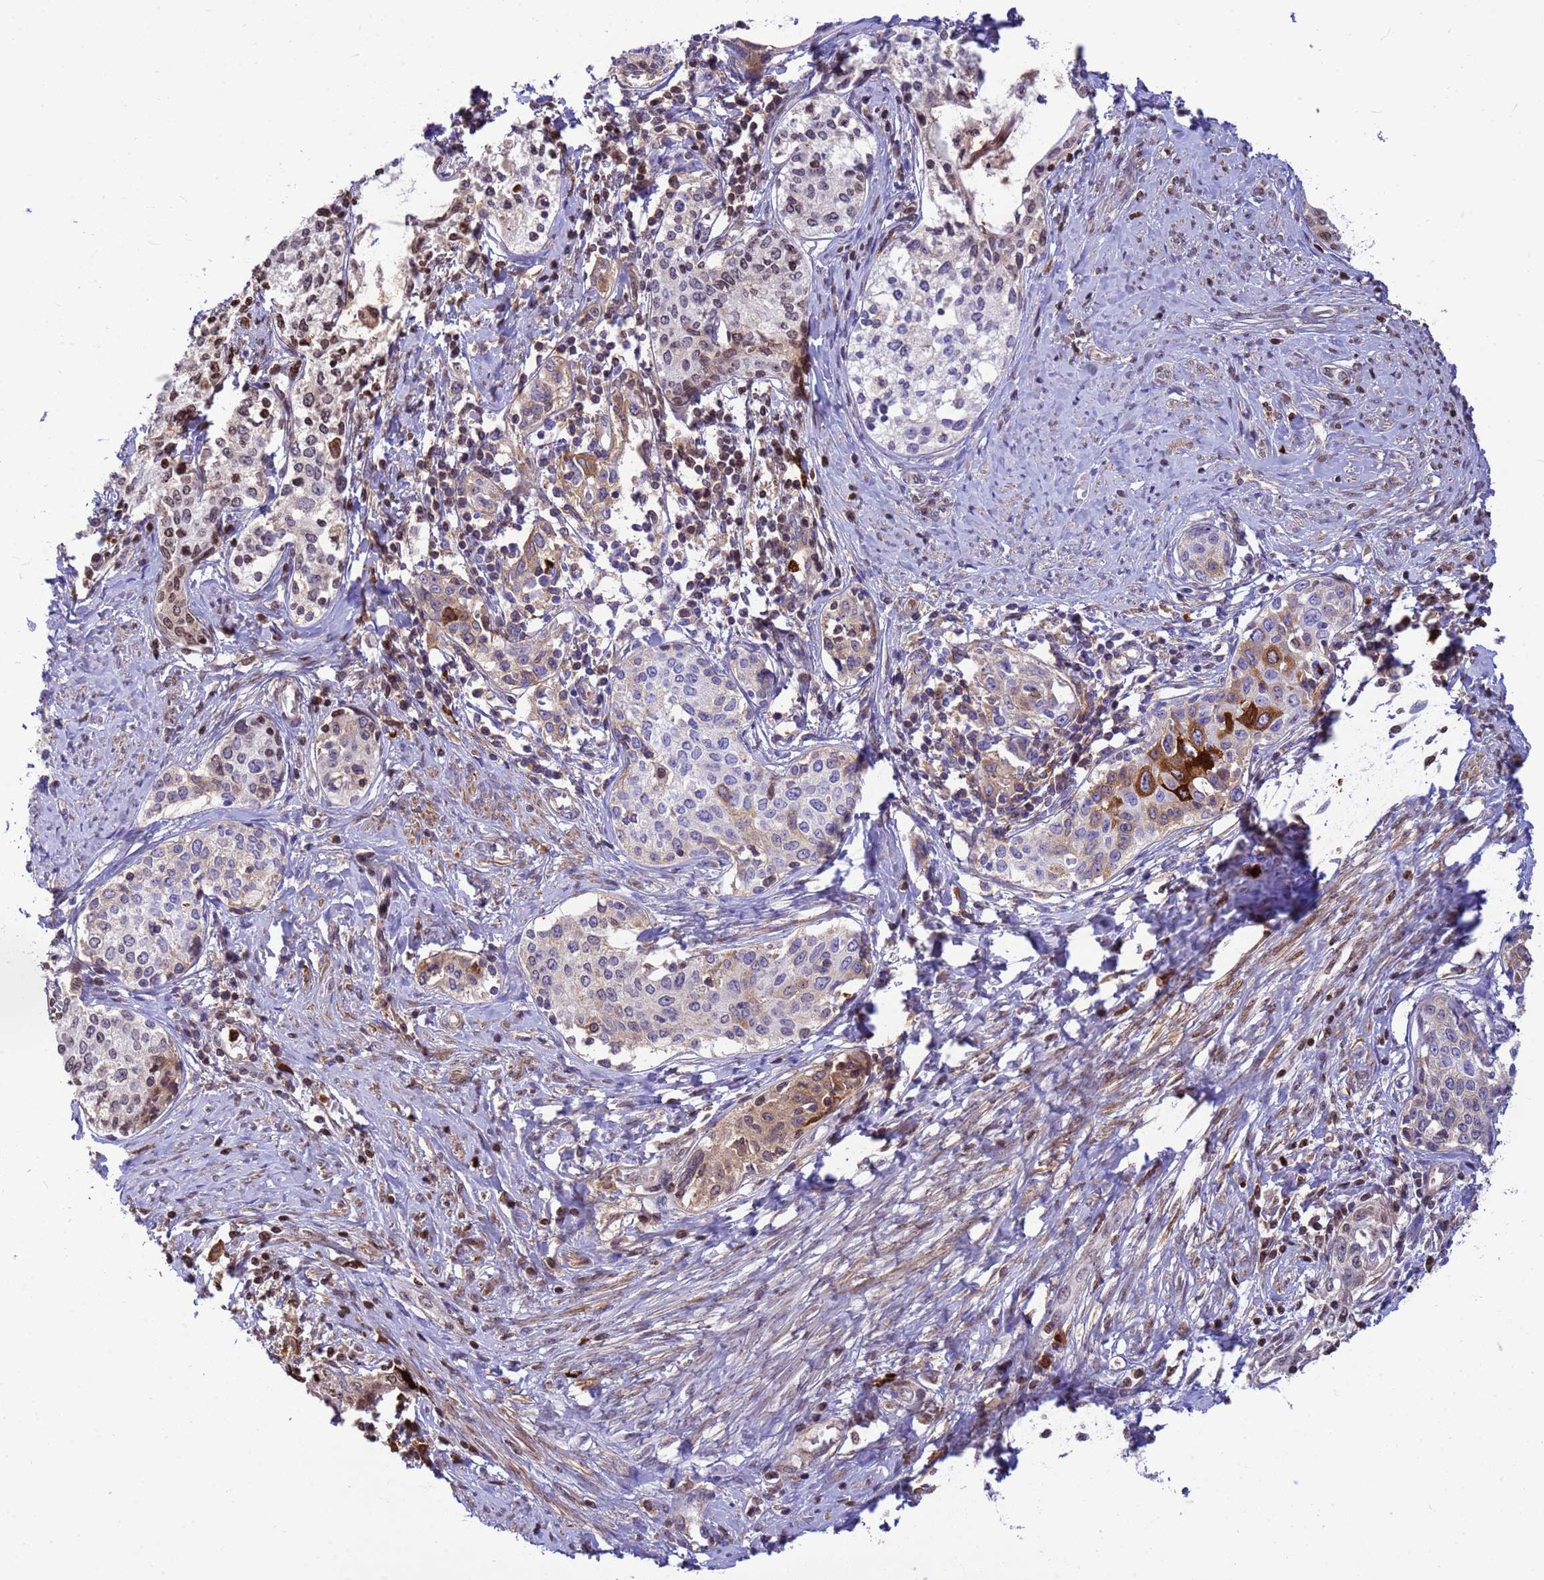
{"staining": {"intensity": "moderate", "quantity": "<25%", "location": "cytoplasmic/membranous"}, "tissue": "cervical cancer", "cell_type": "Tumor cells", "image_type": "cancer", "snomed": [{"axis": "morphology", "description": "Squamous cell carcinoma, NOS"}, {"axis": "morphology", "description": "Adenocarcinoma, NOS"}, {"axis": "topography", "description": "Cervix"}], "caption": "Human cervical cancer stained with a protein marker exhibits moderate staining in tumor cells.", "gene": "ORM1", "patient": {"sex": "female", "age": 52}}